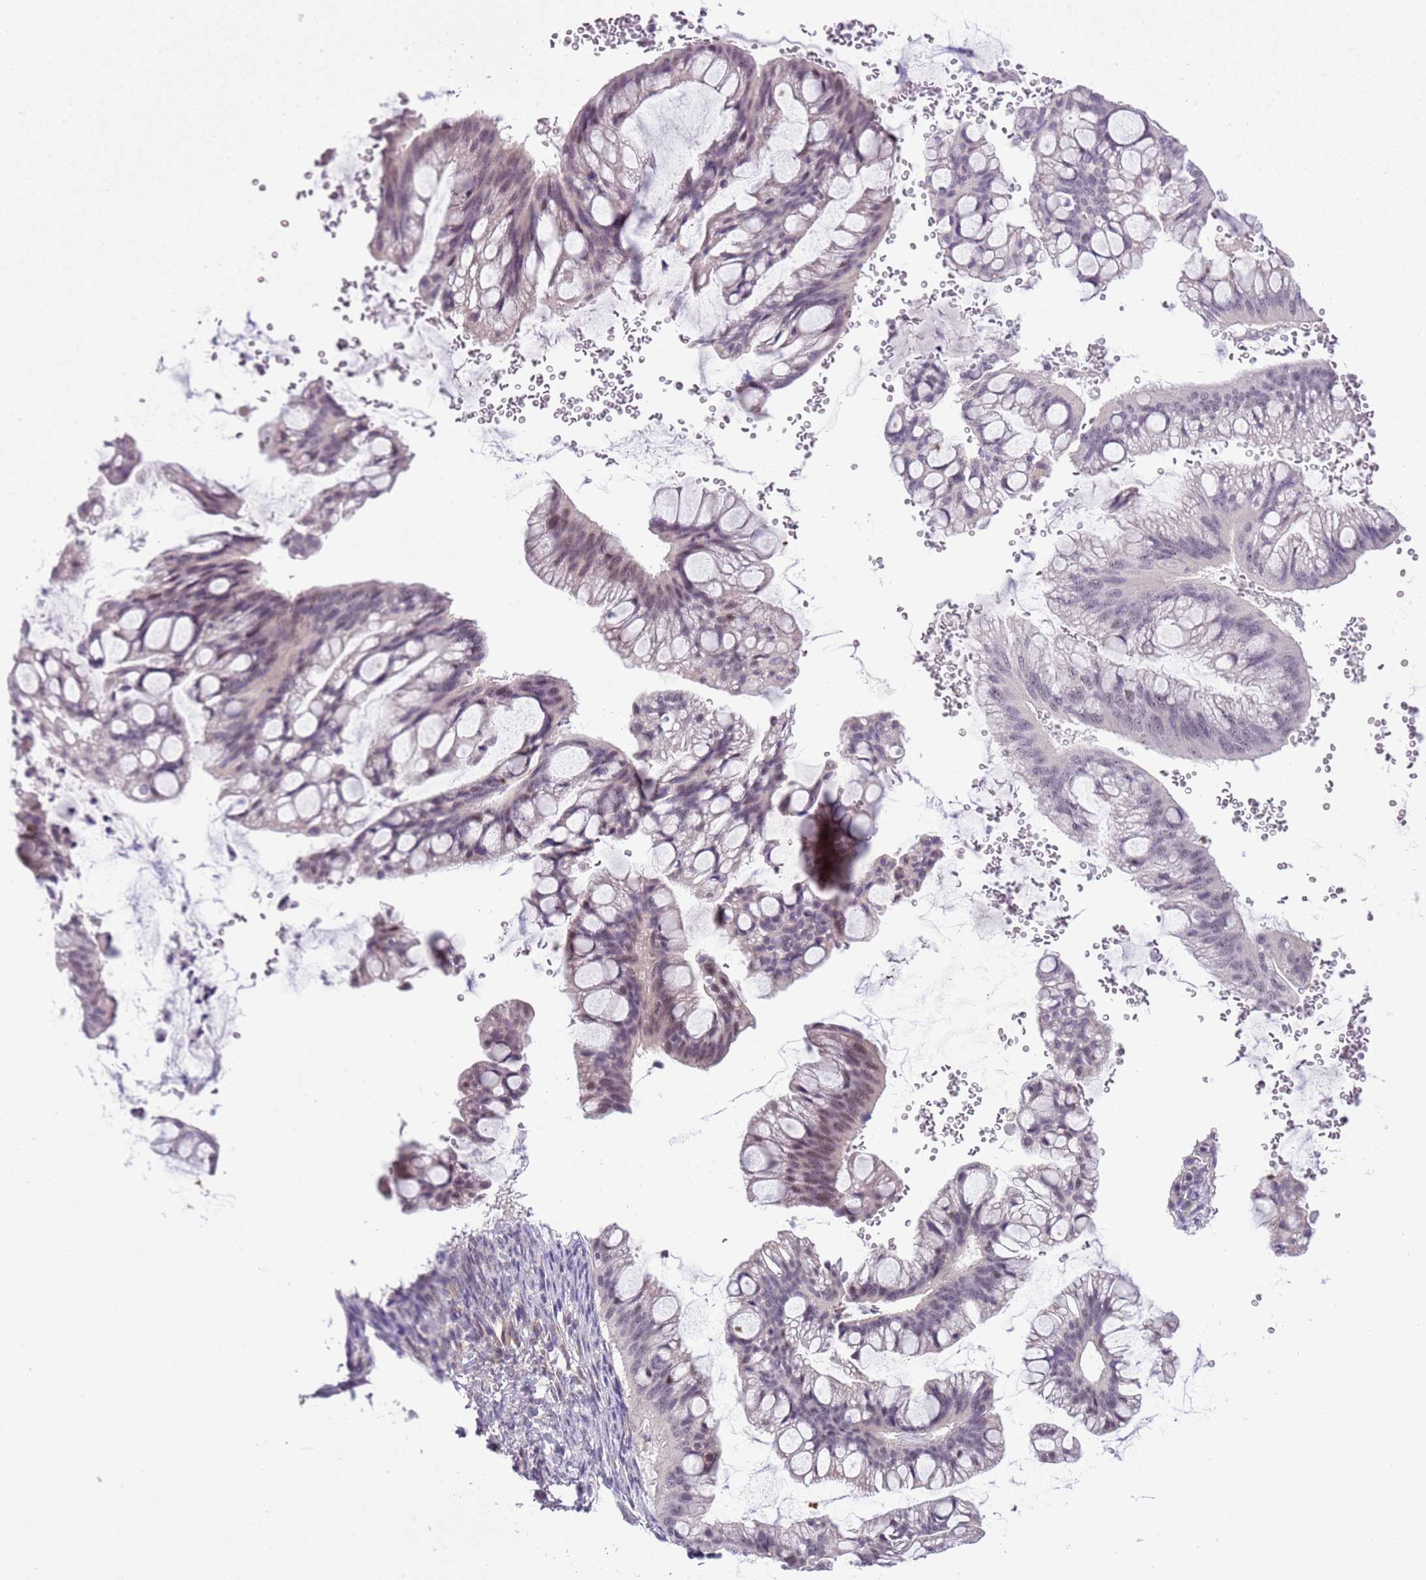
{"staining": {"intensity": "weak", "quantity": "<25%", "location": "nuclear"}, "tissue": "ovarian cancer", "cell_type": "Tumor cells", "image_type": "cancer", "snomed": [{"axis": "morphology", "description": "Cystadenocarcinoma, mucinous, NOS"}, {"axis": "topography", "description": "Ovary"}], "caption": "Protein analysis of mucinous cystadenocarcinoma (ovarian) exhibits no significant expression in tumor cells.", "gene": "FAM120C", "patient": {"sex": "female", "age": 73}}